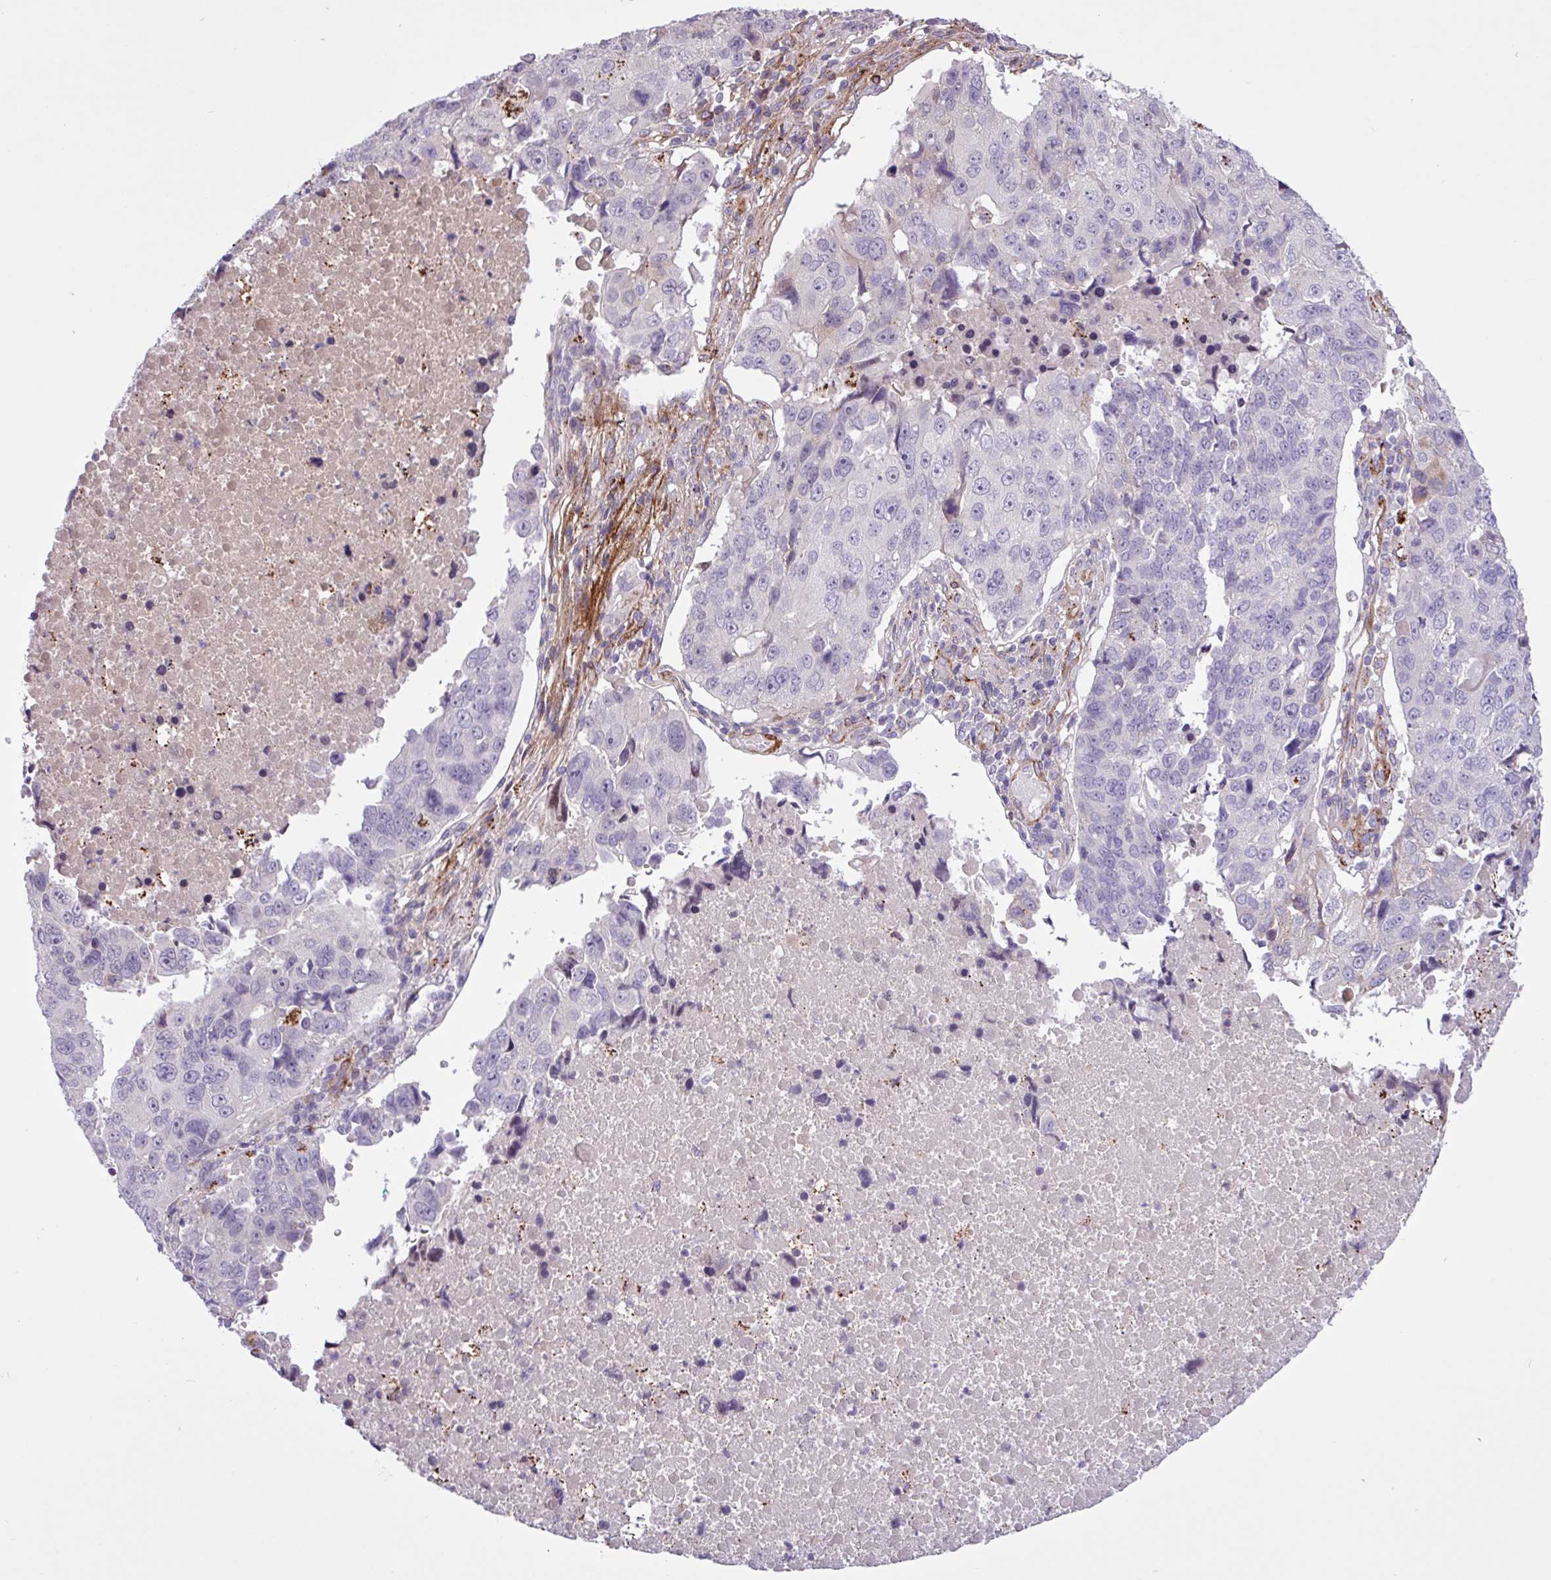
{"staining": {"intensity": "negative", "quantity": "none", "location": "none"}, "tissue": "lung cancer", "cell_type": "Tumor cells", "image_type": "cancer", "snomed": [{"axis": "morphology", "description": "Squamous cell carcinoma, NOS"}, {"axis": "topography", "description": "Lung"}], "caption": "This is an IHC image of lung squamous cell carcinoma. There is no positivity in tumor cells.", "gene": "CD248", "patient": {"sex": "female", "age": 66}}